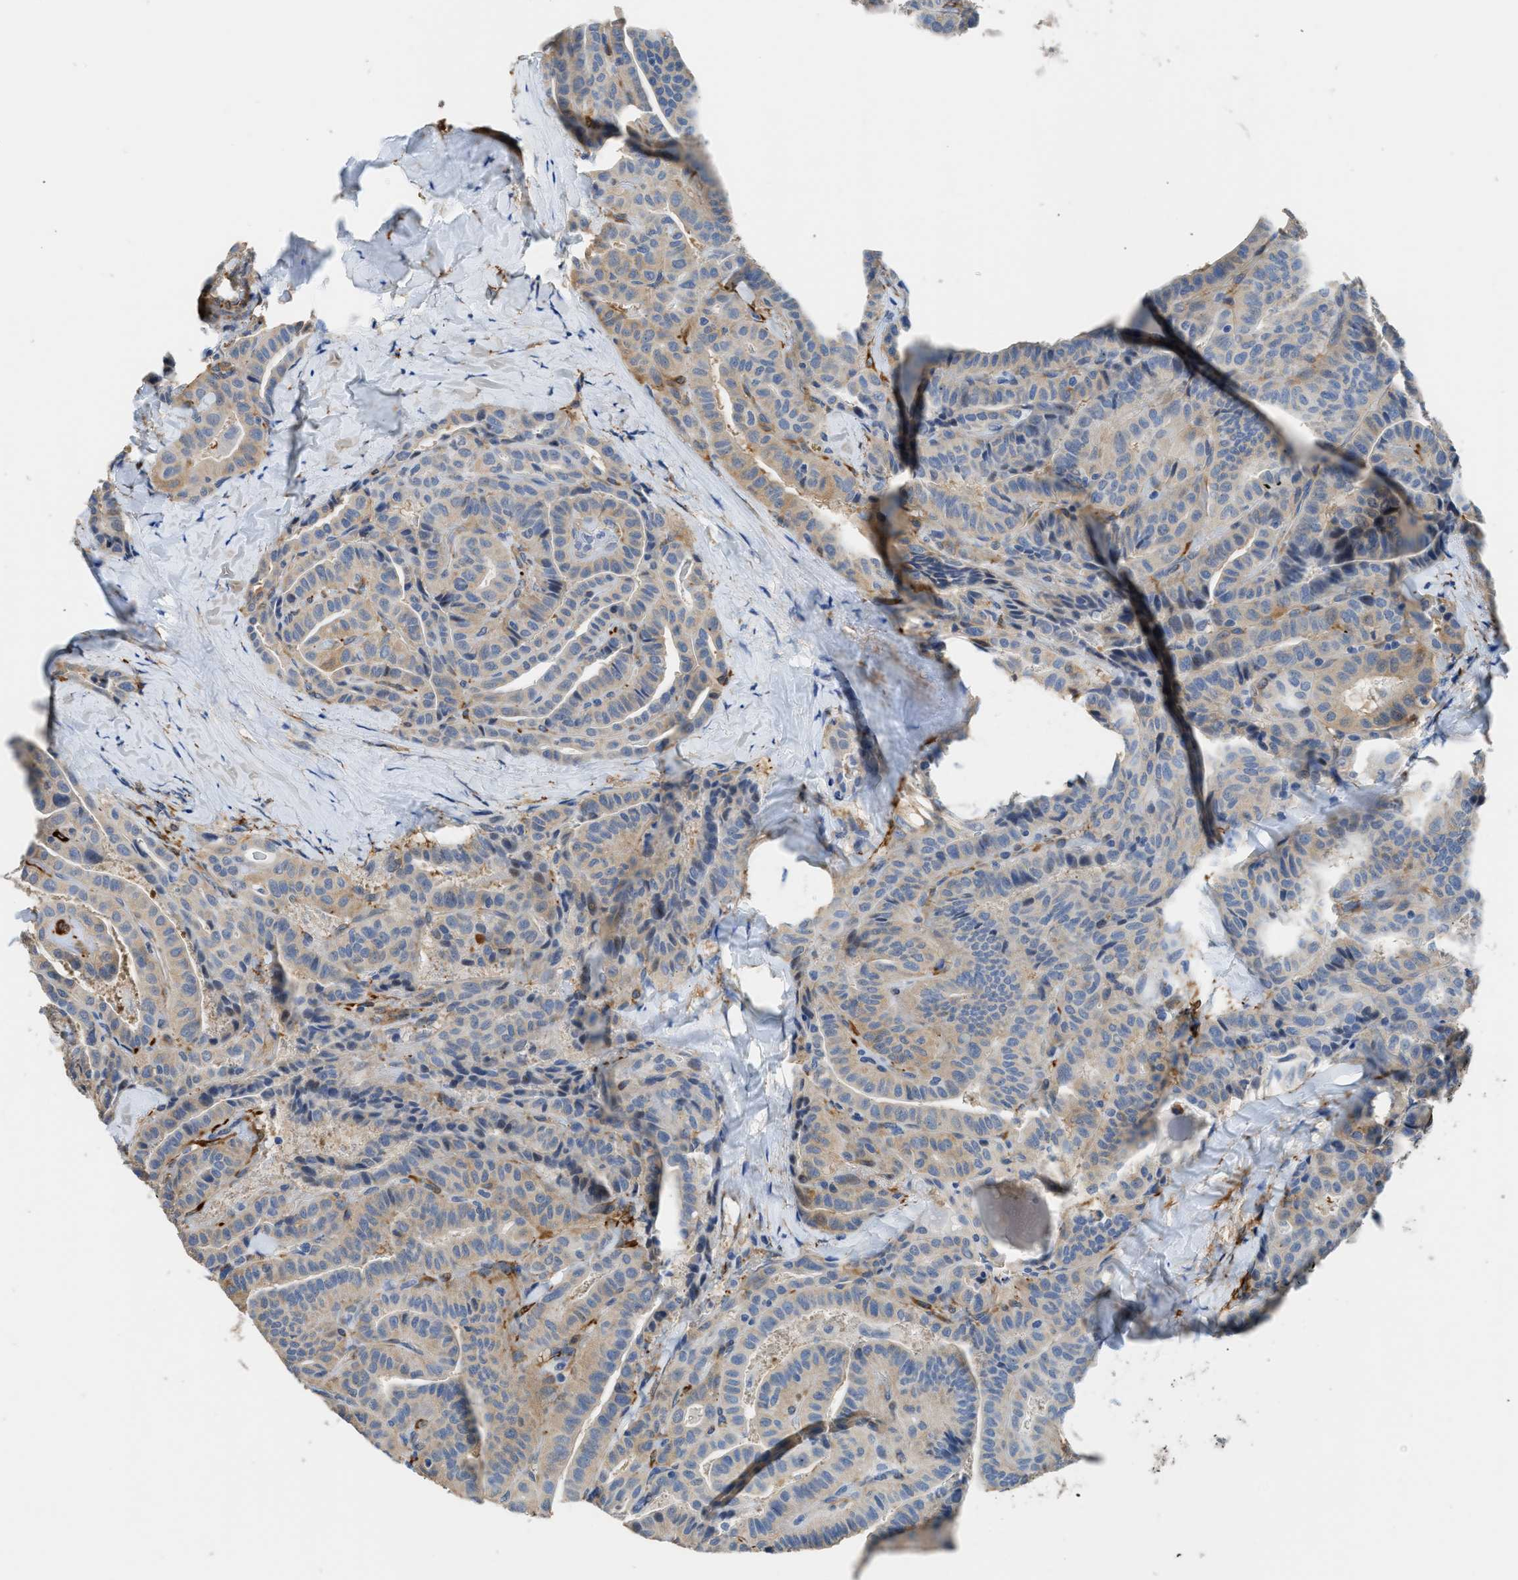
{"staining": {"intensity": "moderate", "quantity": "25%-75%", "location": "cytoplasmic/membranous"}, "tissue": "thyroid cancer", "cell_type": "Tumor cells", "image_type": "cancer", "snomed": [{"axis": "morphology", "description": "Papillary adenocarcinoma, NOS"}, {"axis": "topography", "description": "Thyroid gland"}], "caption": "Human thyroid papillary adenocarcinoma stained with a brown dye exhibits moderate cytoplasmic/membranous positive staining in about 25%-75% of tumor cells.", "gene": "ZSWIM5", "patient": {"sex": "male", "age": 77}}